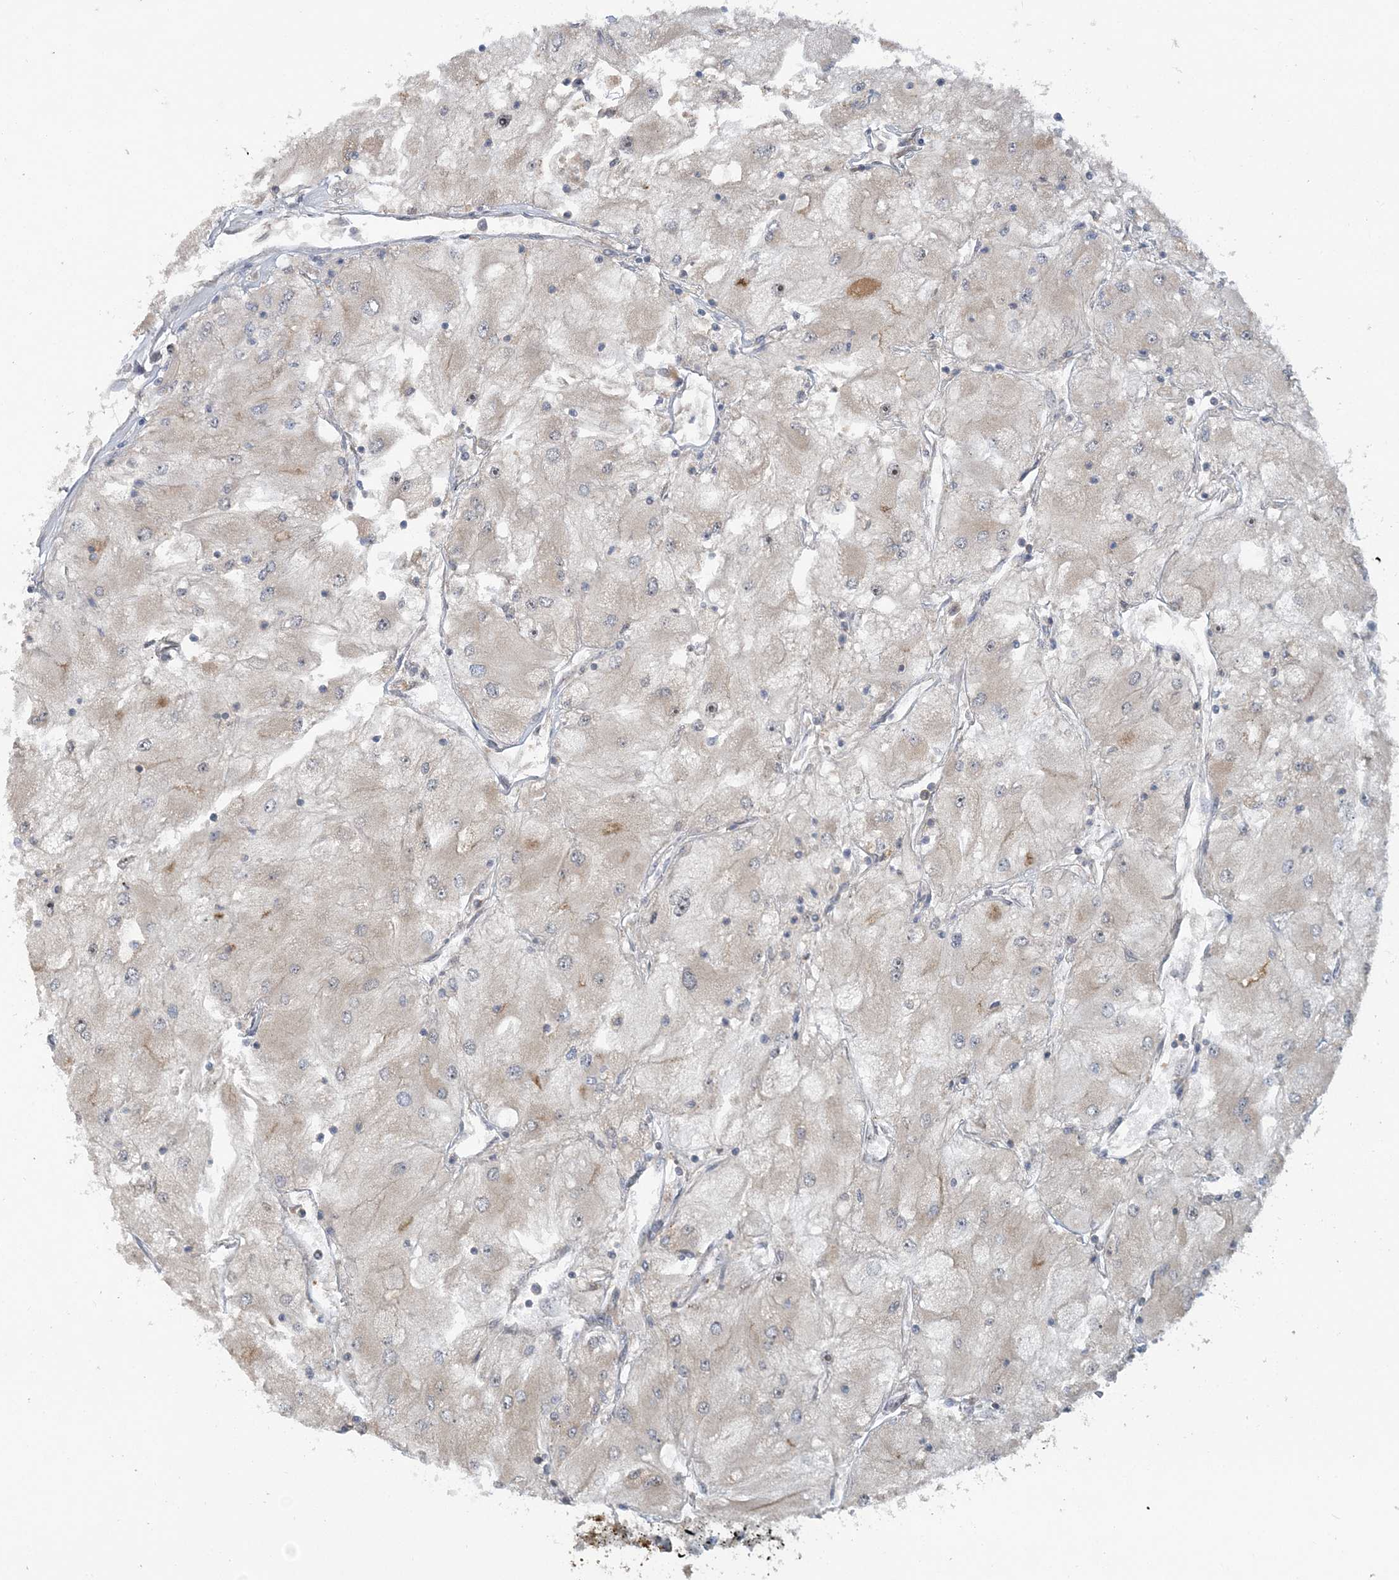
{"staining": {"intensity": "negative", "quantity": "none", "location": "none"}, "tissue": "renal cancer", "cell_type": "Tumor cells", "image_type": "cancer", "snomed": [{"axis": "morphology", "description": "Adenocarcinoma, NOS"}, {"axis": "topography", "description": "Kidney"}], "caption": "Tumor cells are negative for brown protein staining in renal cancer.", "gene": "STIM2", "patient": {"sex": "male", "age": 80}}